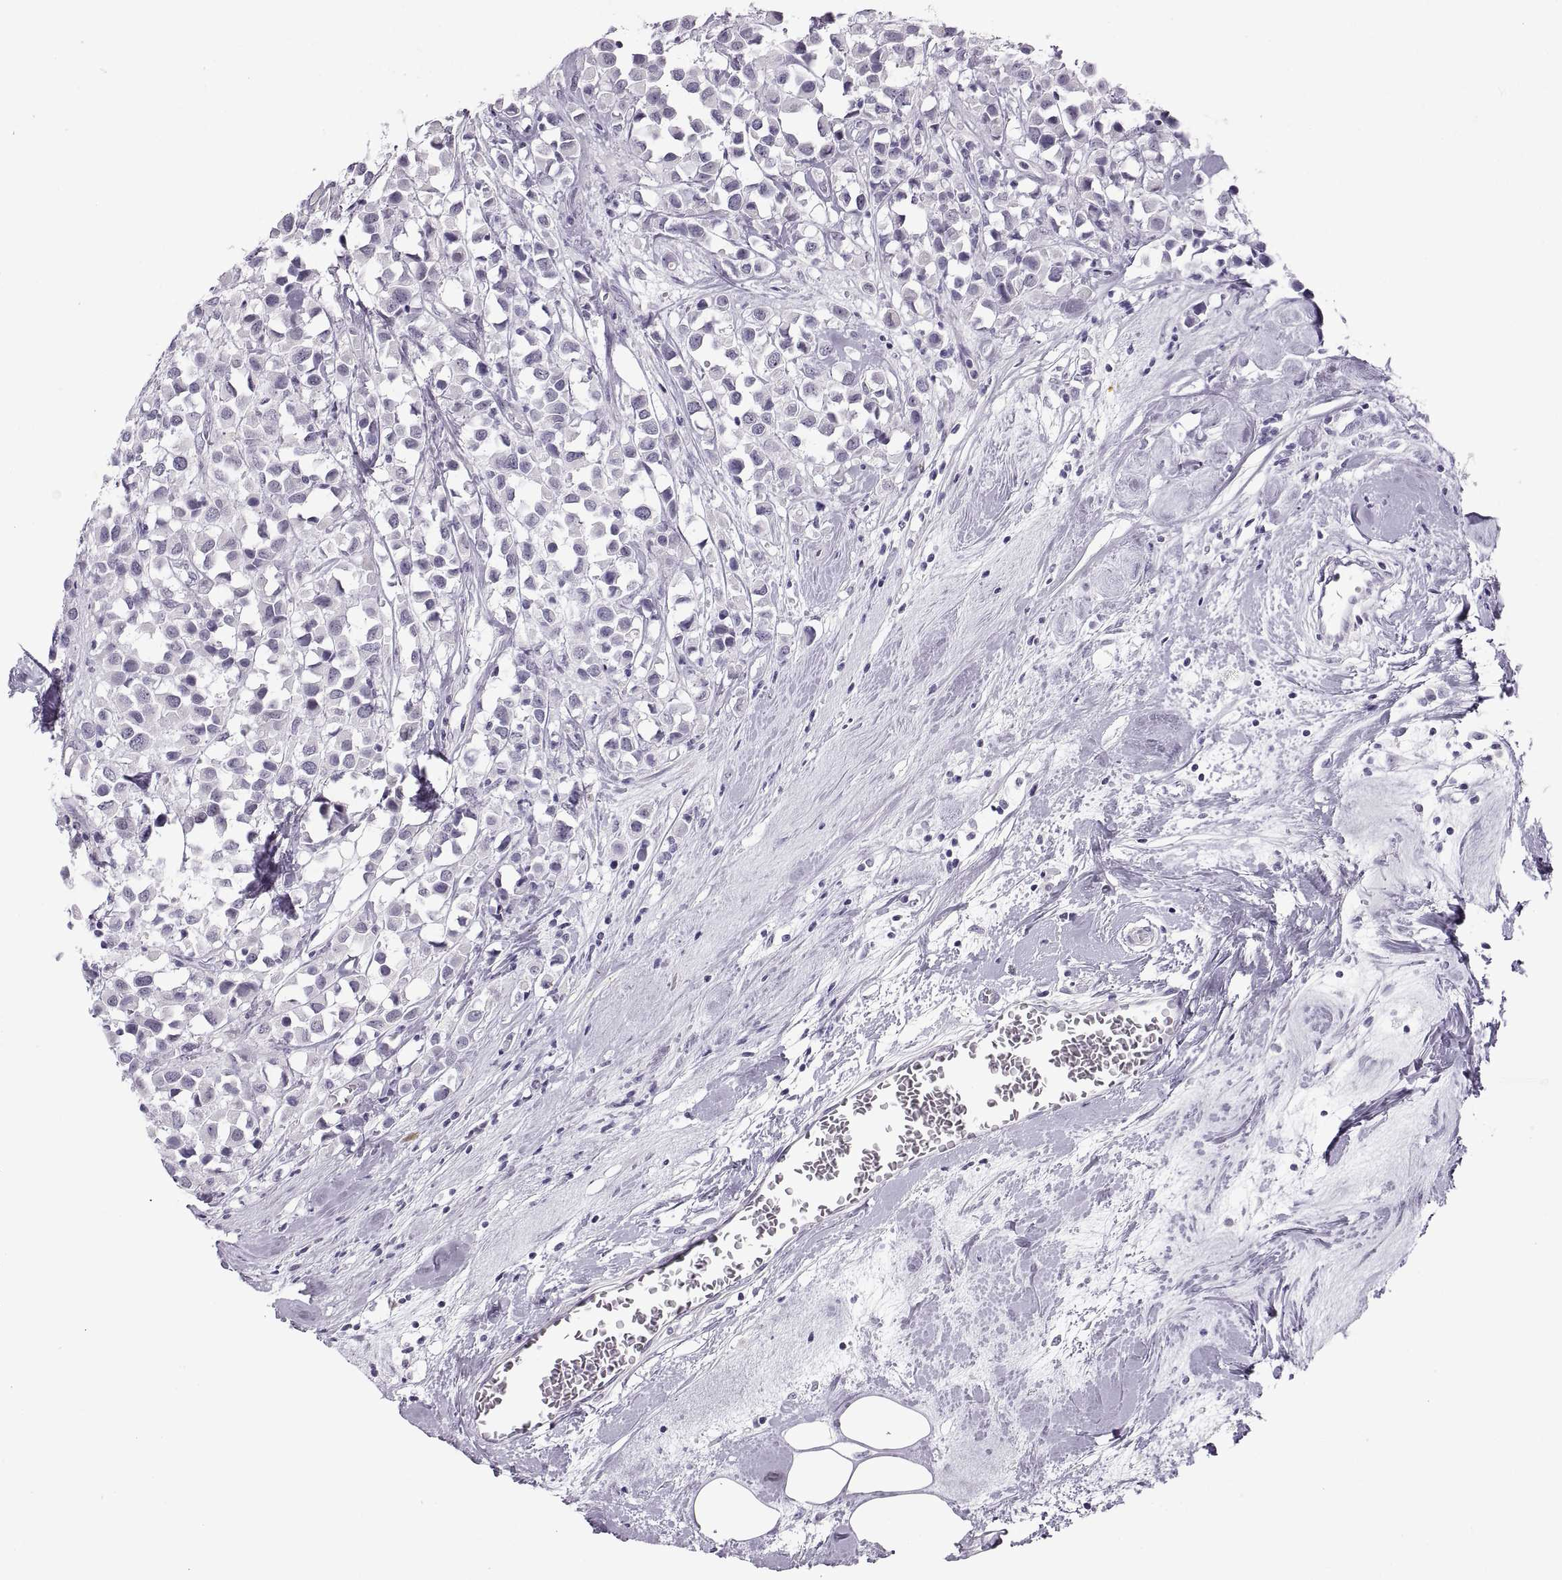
{"staining": {"intensity": "negative", "quantity": "none", "location": "none"}, "tissue": "breast cancer", "cell_type": "Tumor cells", "image_type": "cancer", "snomed": [{"axis": "morphology", "description": "Duct carcinoma"}, {"axis": "topography", "description": "Breast"}], "caption": "The immunohistochemistry histopathology image has no significant staining in tumor cells of breast cancer tissue.", "gene": "C3orf22", "patient": {"sex": "female", "age": 61}}